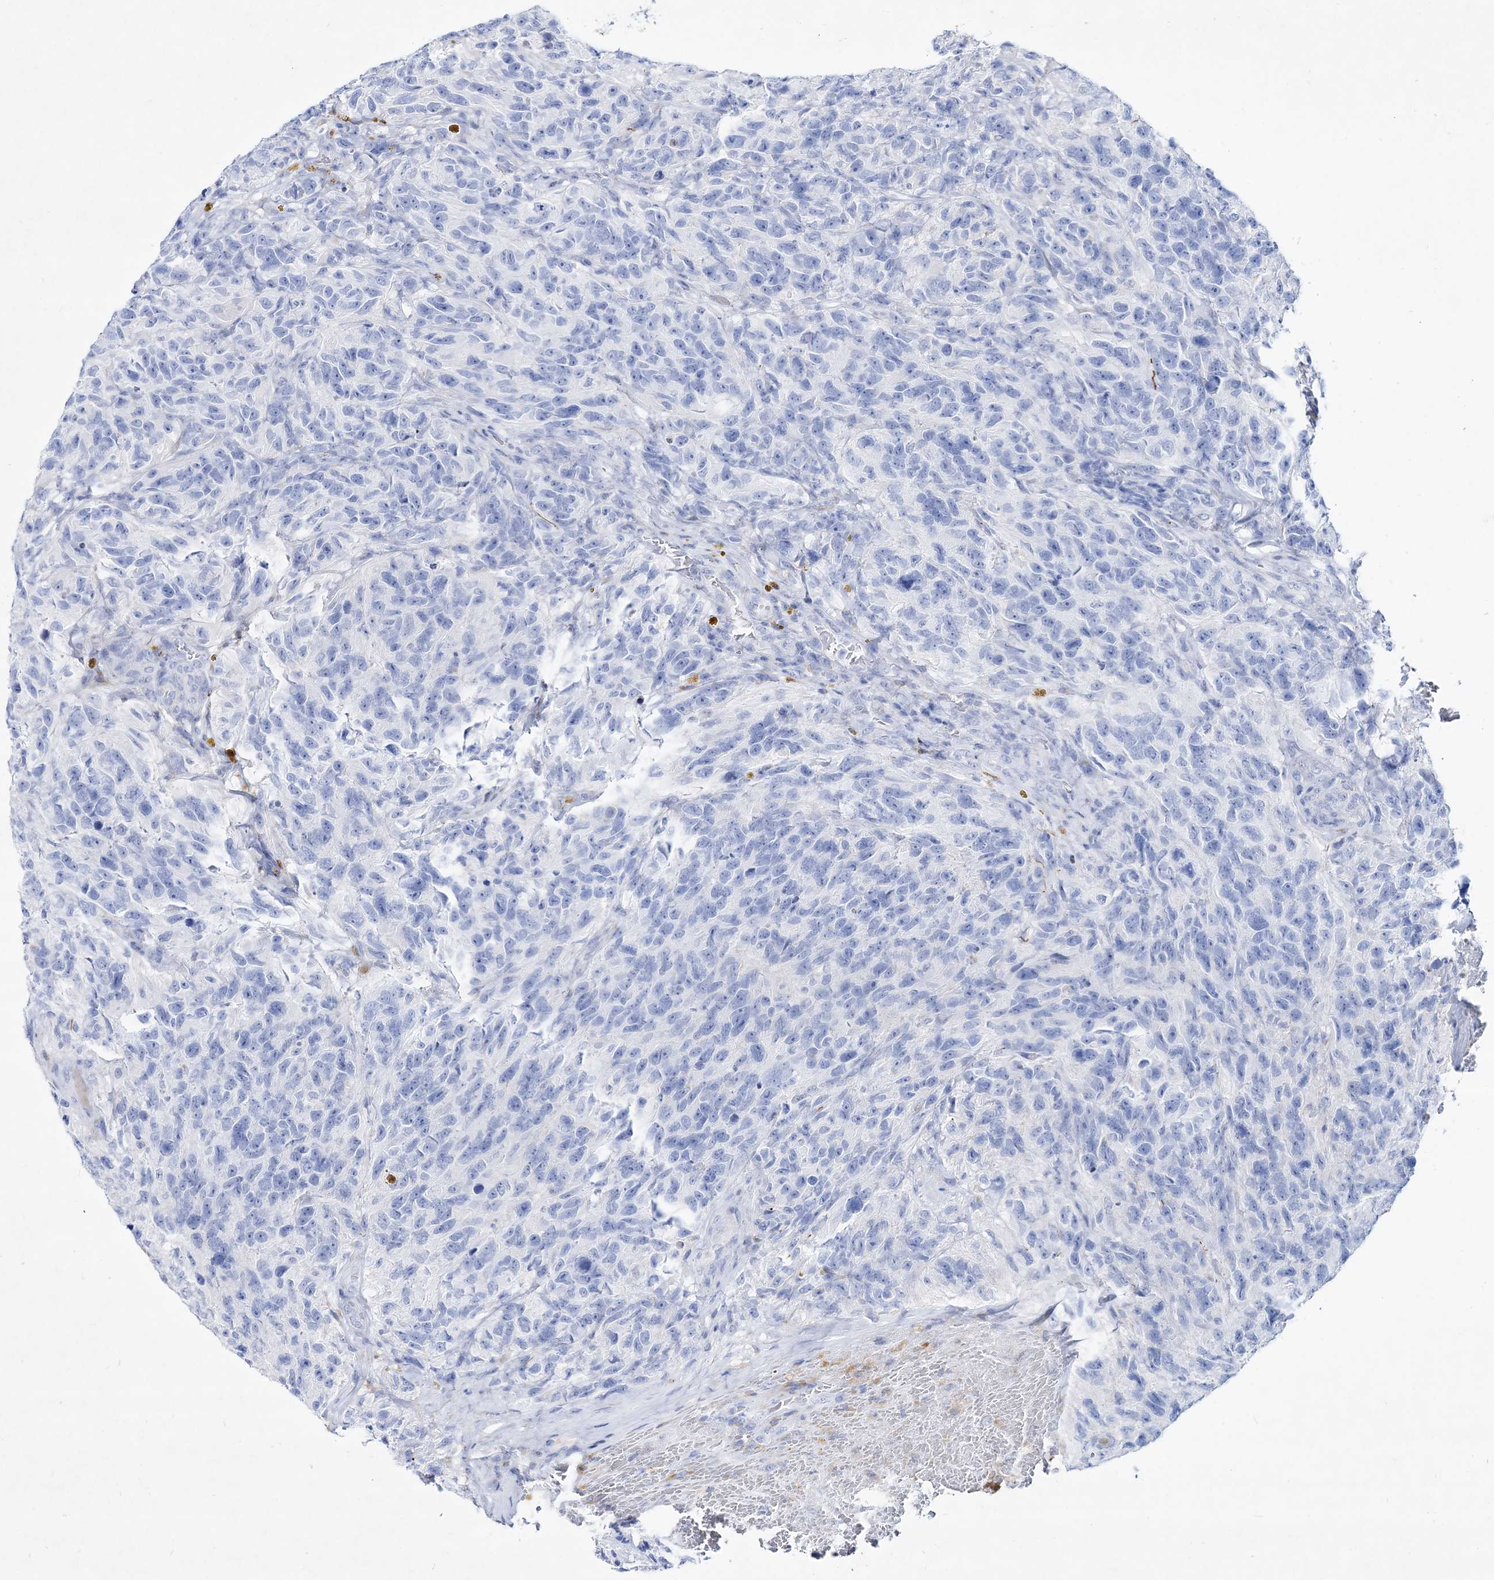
{"staining": {"intensity": "negative", "quantity": "none", "location": "none"}, "tissue": "glioma", "cell_type": "Tumor cells", "image_type": "cancer", "snomed": [{"axis": "morphology", "description": "Glioma, malignant, High grade"}, {"axis": "topography", "description": "Brain"}], "caption": "This micrograph is of glioma stained with immunohistochemistry to label a protein in brown with the nuclei are counter-stained blue. There is no positivity in tumor cells.", "gene": "SPINK7", "patient": {"sex": "male", "age": 69}}